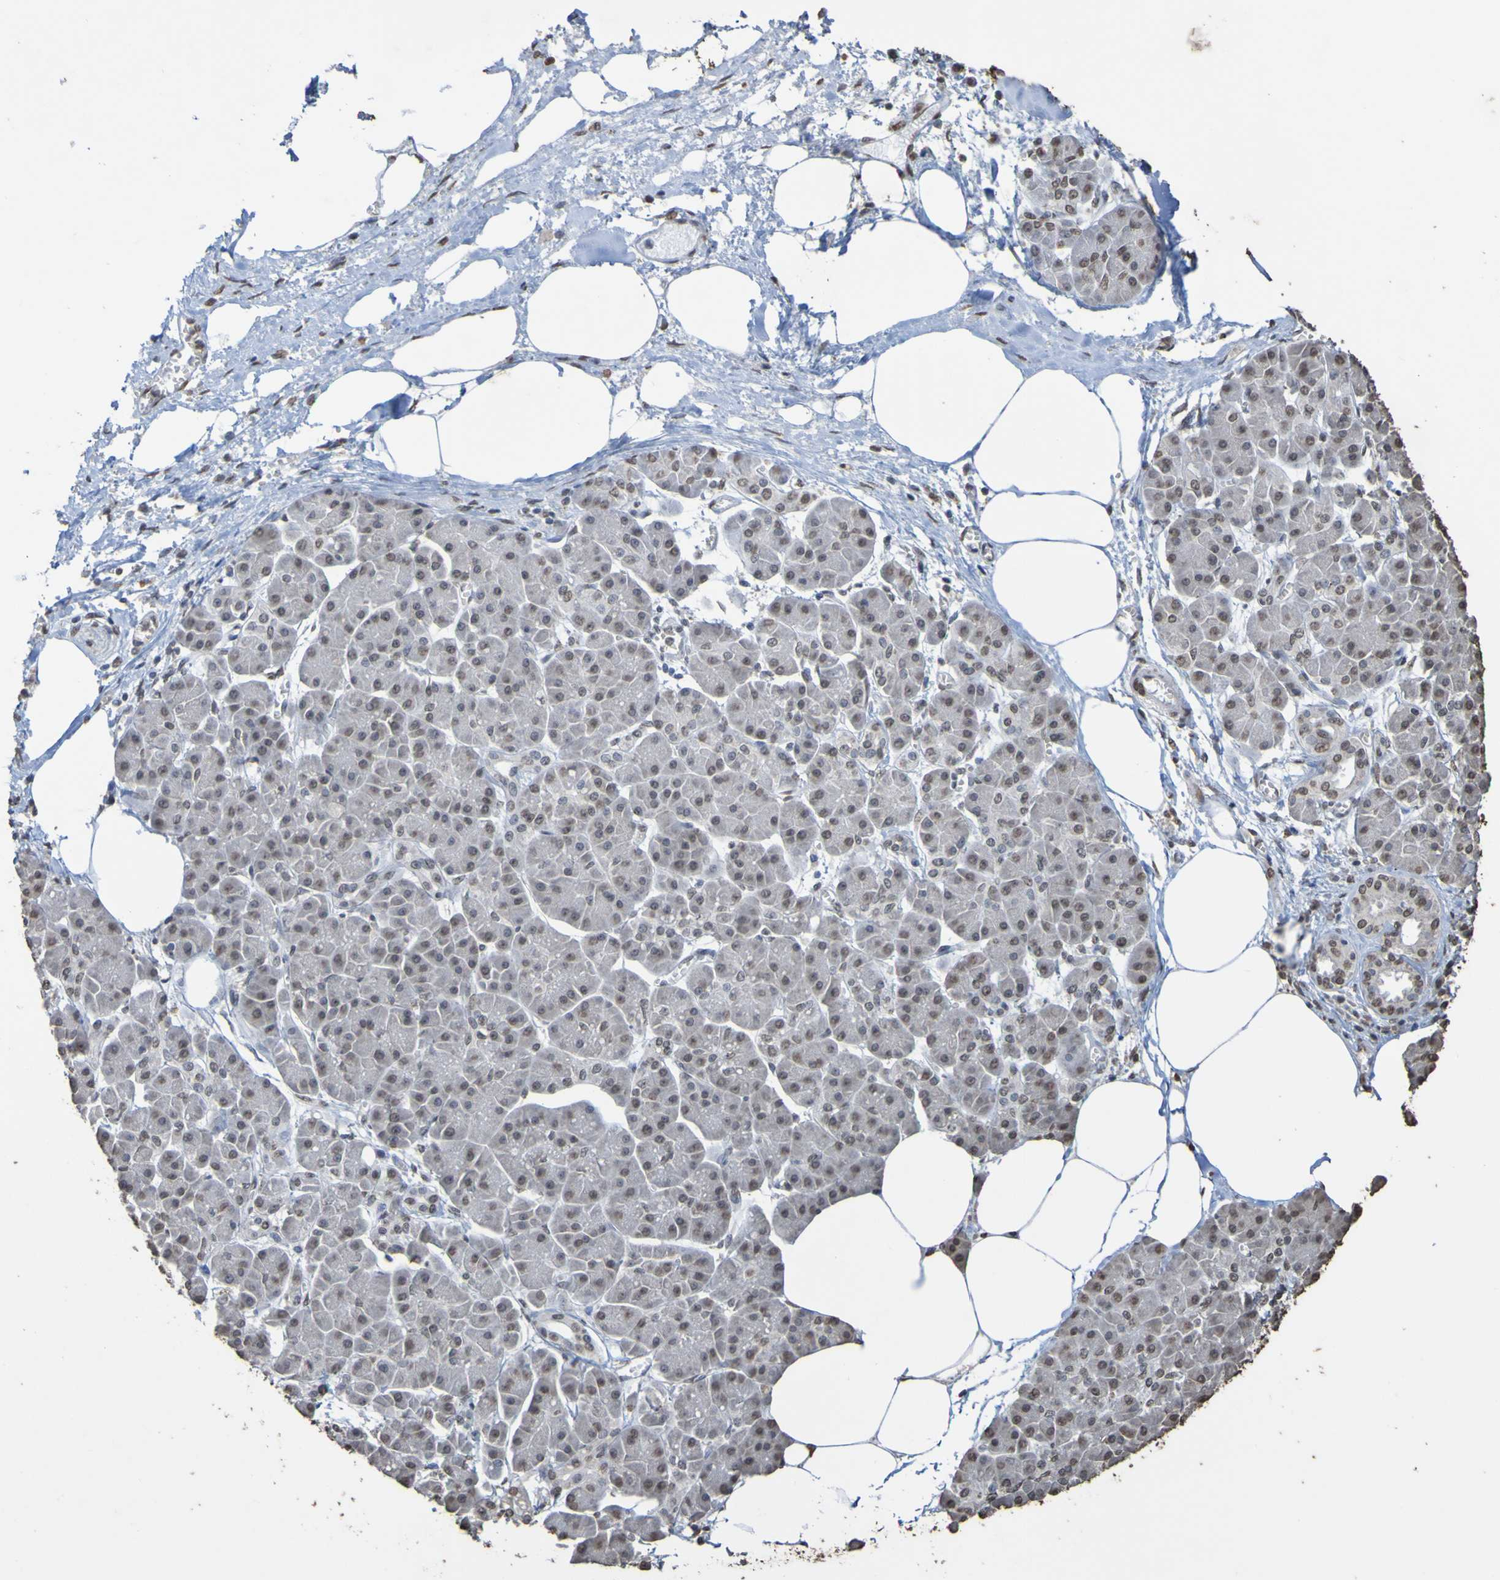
{"staining": {"intensity": "weak", "quantity": ">75%", "location": "nuclear"}, "tissue": "pancreatic cancer", "cell_type": "Tumor cells", "image_type": "cancer", "snomed": [{"axis": "morphology", "description": "Adenocarcinoma, NOS"}, {"axis": "topography", "description": "Pancreas"}], "caption": "A histopathology image of pancreatic cancer (adenocarcinoma) stained for a protein displays weak nuclear brown staining in tumor cells.", "gene": "ALKBH2", "patient": {"sex": "female", "age": 70}}